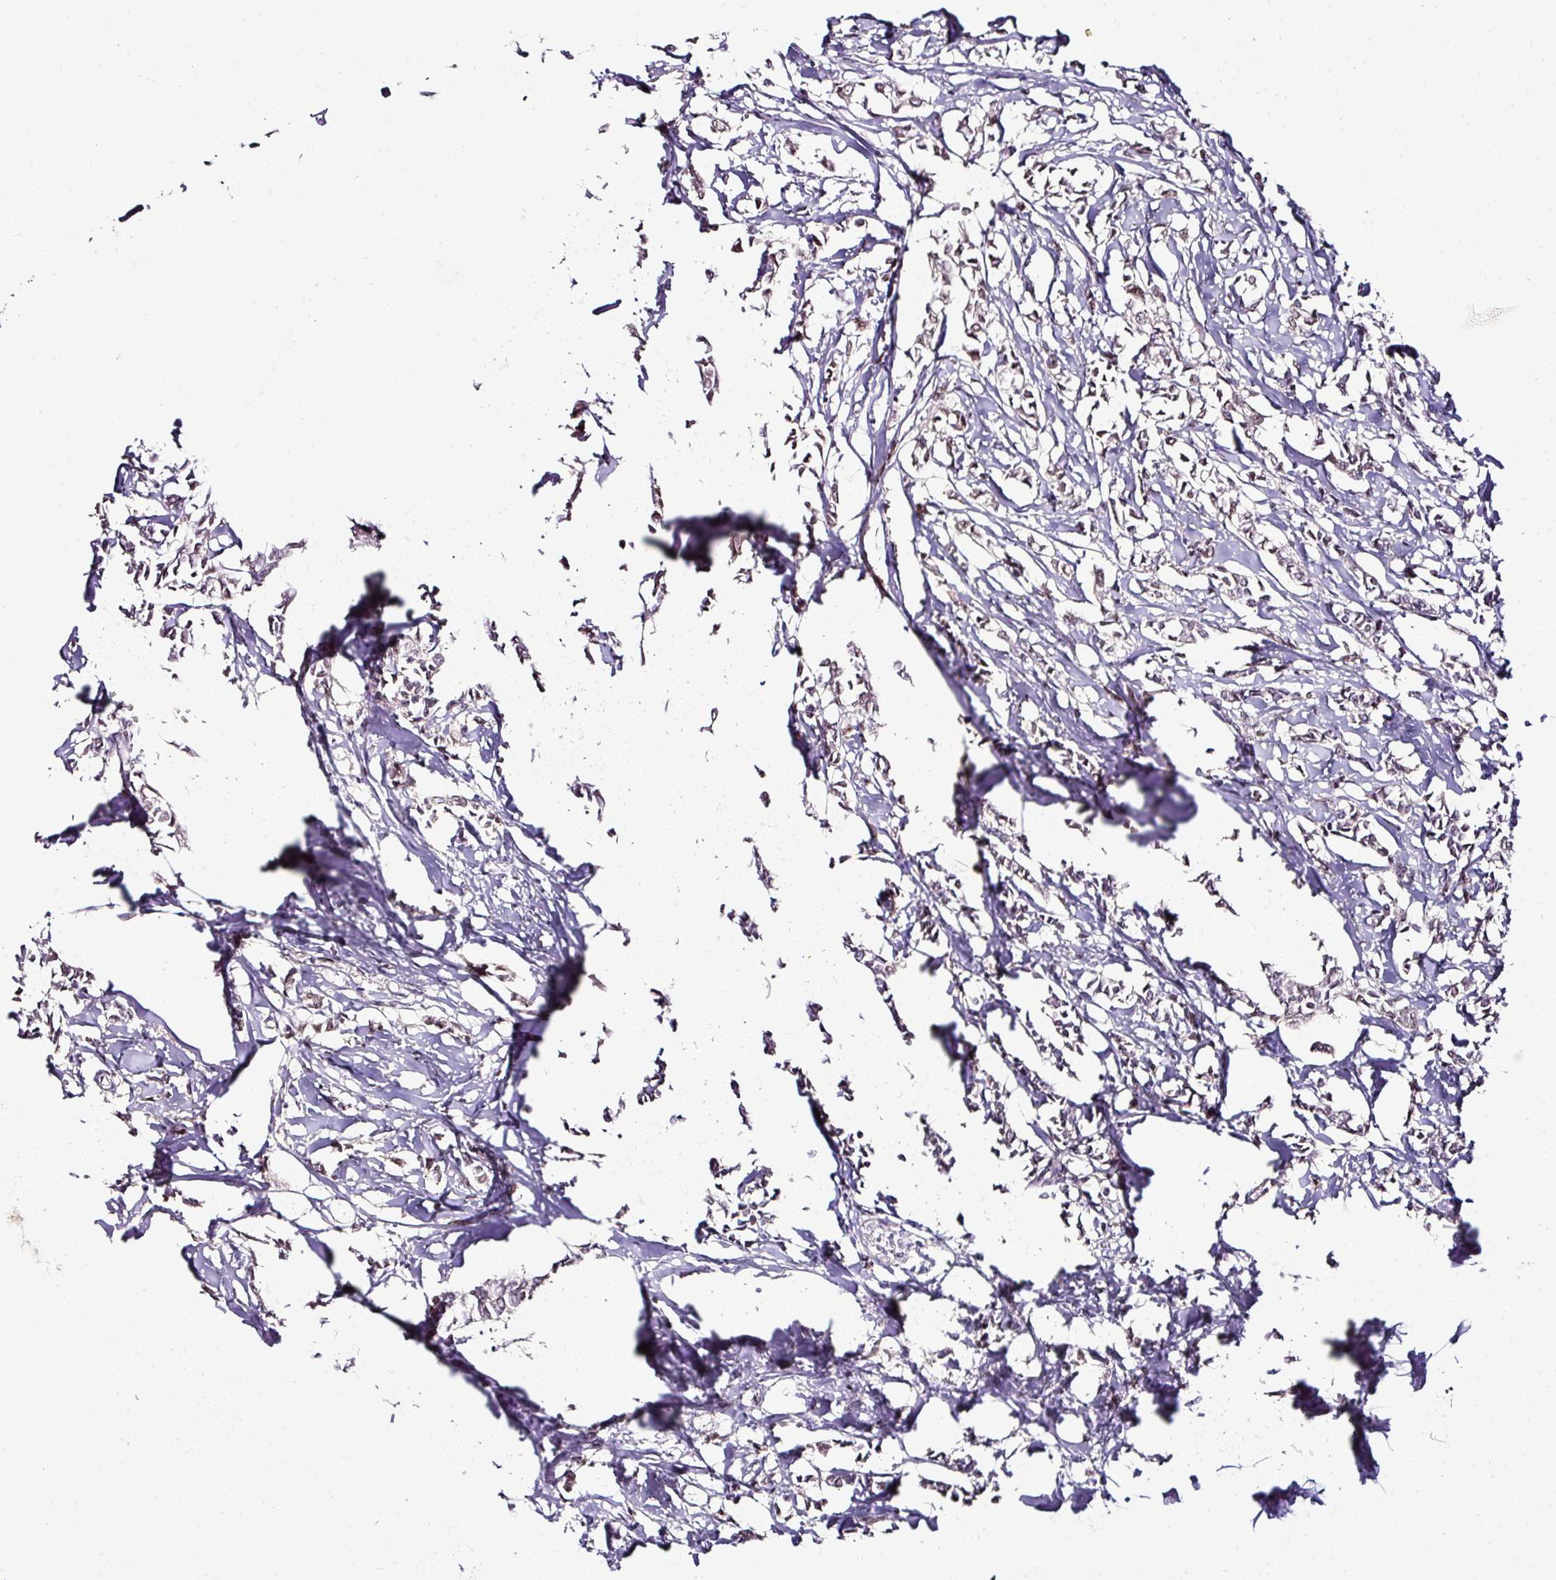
{"staining": {"intensity": "weak", "quantity": ">75%", "location": "nuclear"}, "tissue": "breast cancer", "cell_type": "Tumor cells", "image_type": "cancer", "snomed": [{"axis": "morphology", "description": "Duct carcinoma"}, {"axis": "topography", "description": "Breast"}], "caption": "This is an image of immunohistochemistry (IHC) staining of breast cancer, which shows weak expression in the nuclear of tumor cells.", "gene": "KLF16", "patient": {"sex": "female", "age": 41}}